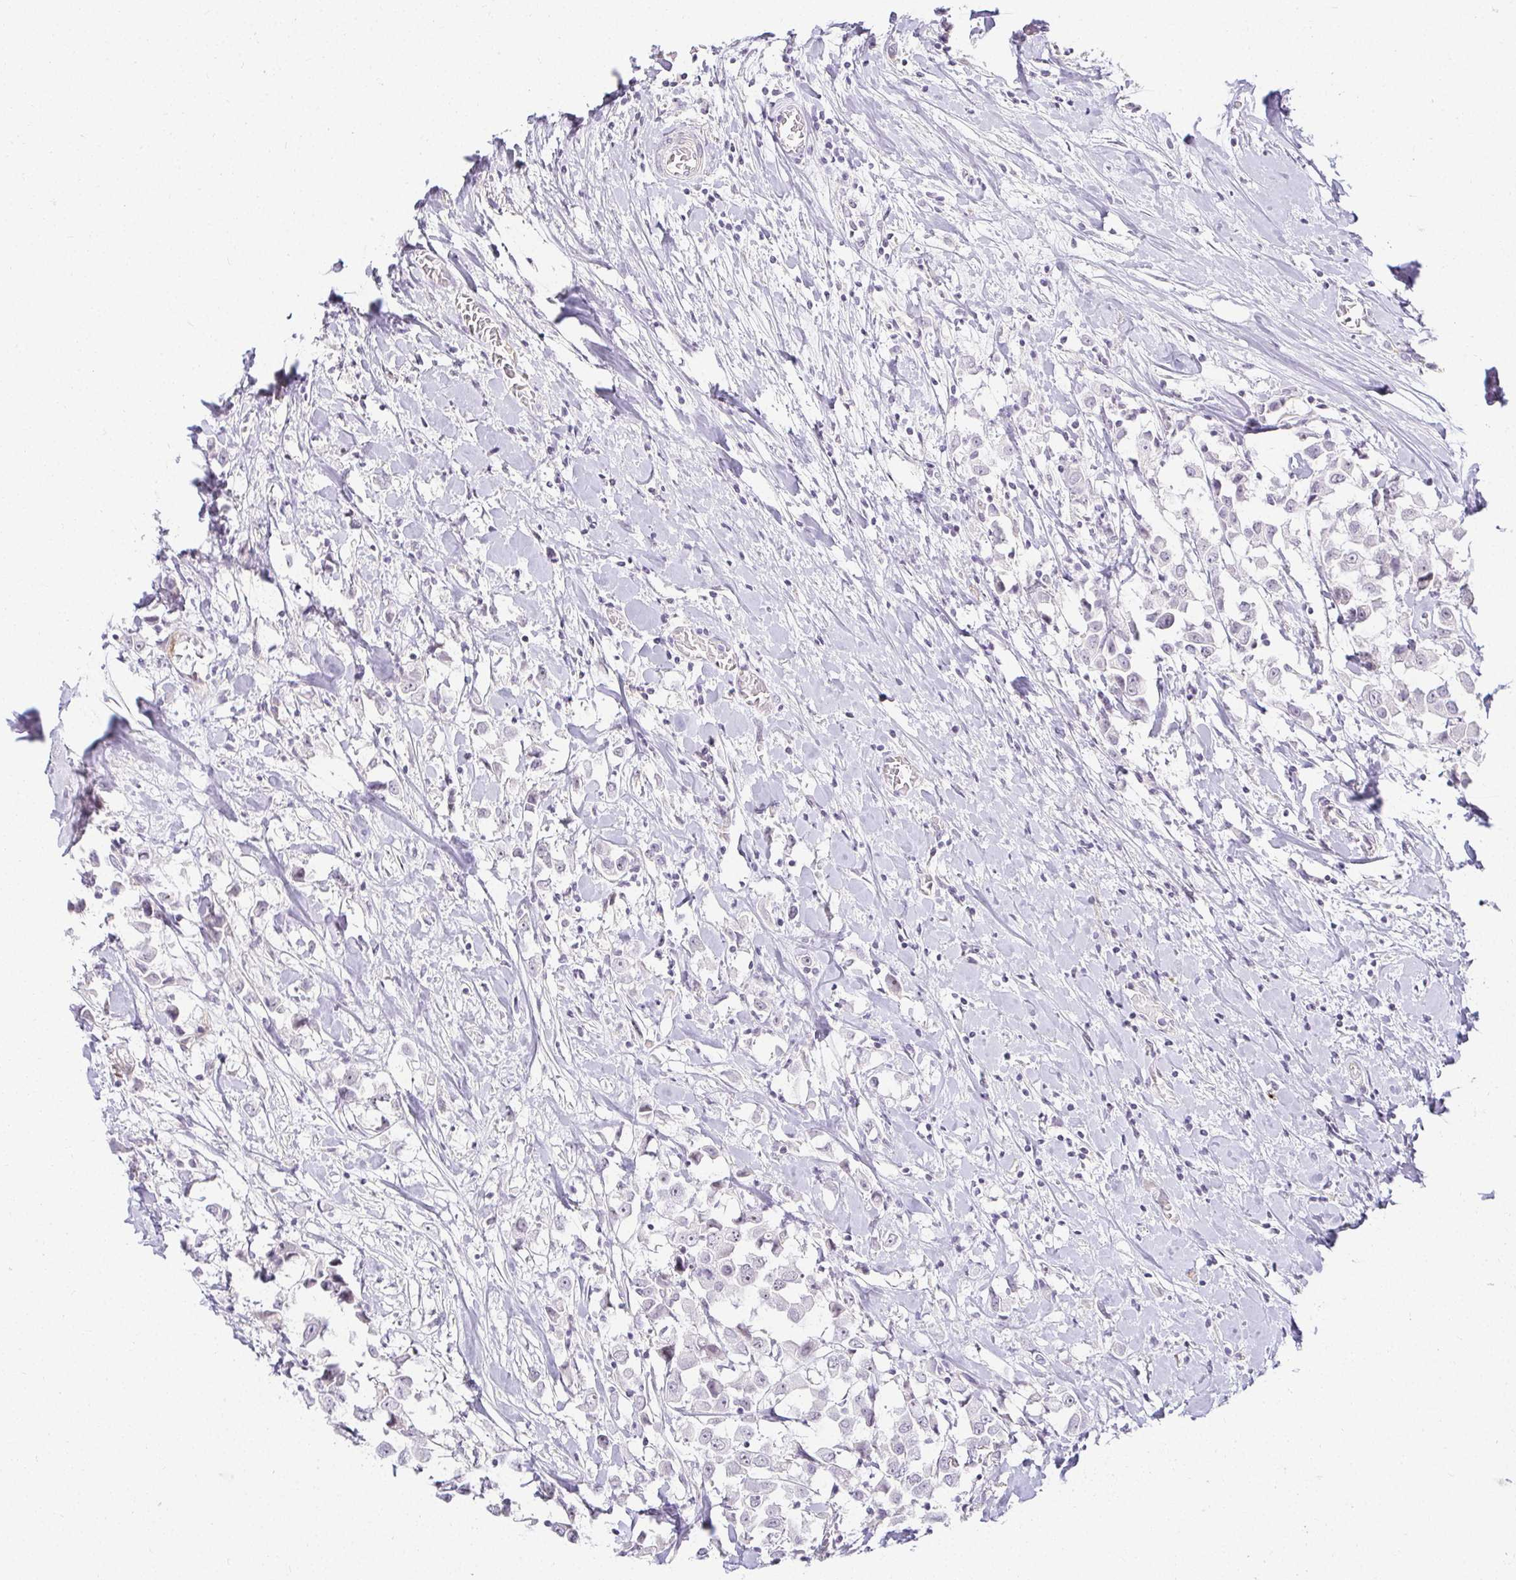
{"staining": {"intensity": "negative", "quantity": "none", "location": "none"}, "tissue": "breast cancer", "cell_type": "Tumor cells", "image_type": "cancer", "snomed": [{"axis": "morphology", "description": "Duct carcinoma"}, {"axis": "topography", "description": "Breast"}], "caption": "An immunohistochemistry (IHC) histopathology image of breast cancer is shown. There is no staining in tumor cells of breast cancer. (DAB IHC visualized using brightfield microscopy, high magnification).", "gene": "ACAN", "patient": {"sex": "female", "age": 61}}